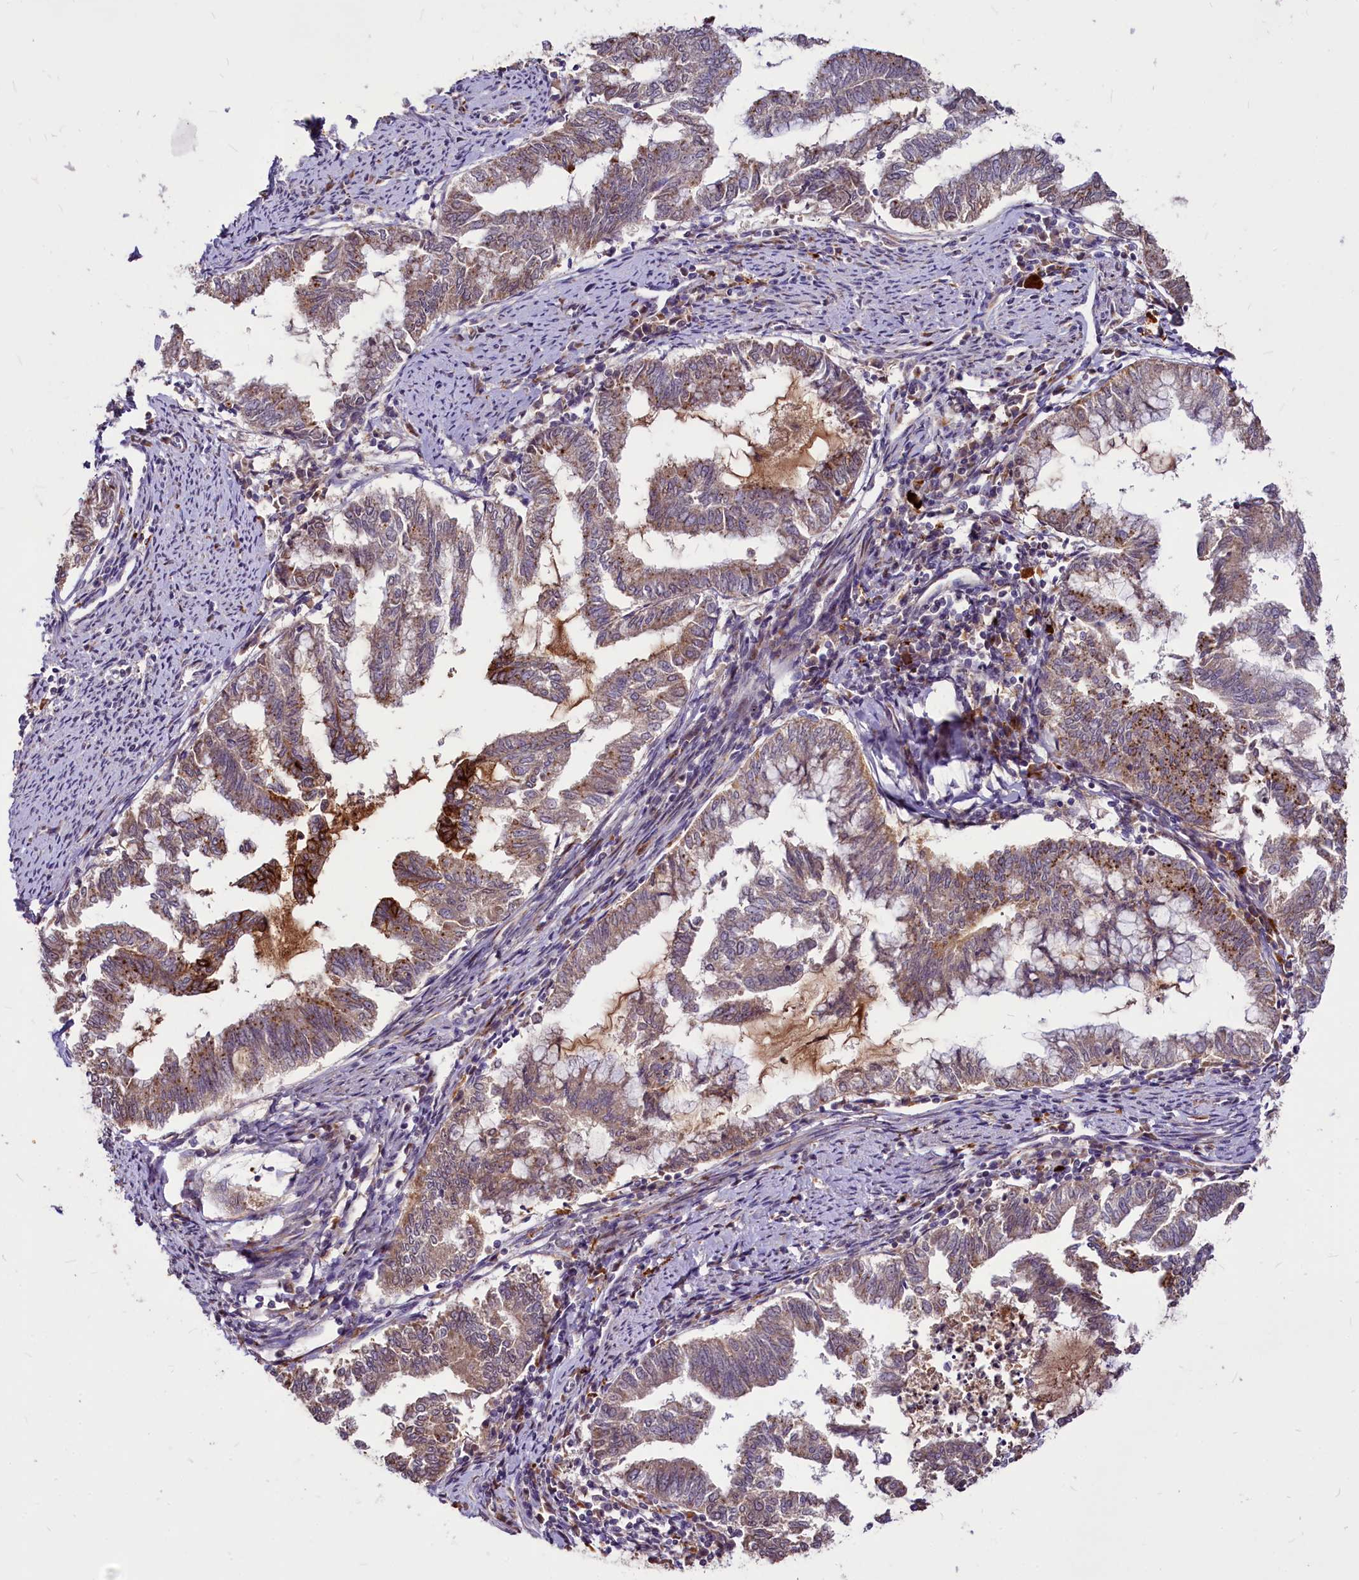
{"staining": {"intensity": "moderate", "quantity": "<25%", "location": "cytoplasmic/membranous"}, "tissue": "endometrial cancer", "cell_type": "Tumor cells", "image_type": "cancer", "snomed": [{"axis": "morphology", "description": "Adenocarcinoma, NOS"}, {"axis": "topography", "description": "Endometrium"}], "caption": "Immunohistochemistry photomicrograph of neoplastic tissue: endometrial adenocarcinoma stained using IHC displays low levels of moderate protein expression localized specifically in the cytoplasmic/membranous of tumor cells, appearing as a cytoplasmic/membranous brown color.", "gene": "C11orf86", "patient": {"sex": "female", "age": 79}}